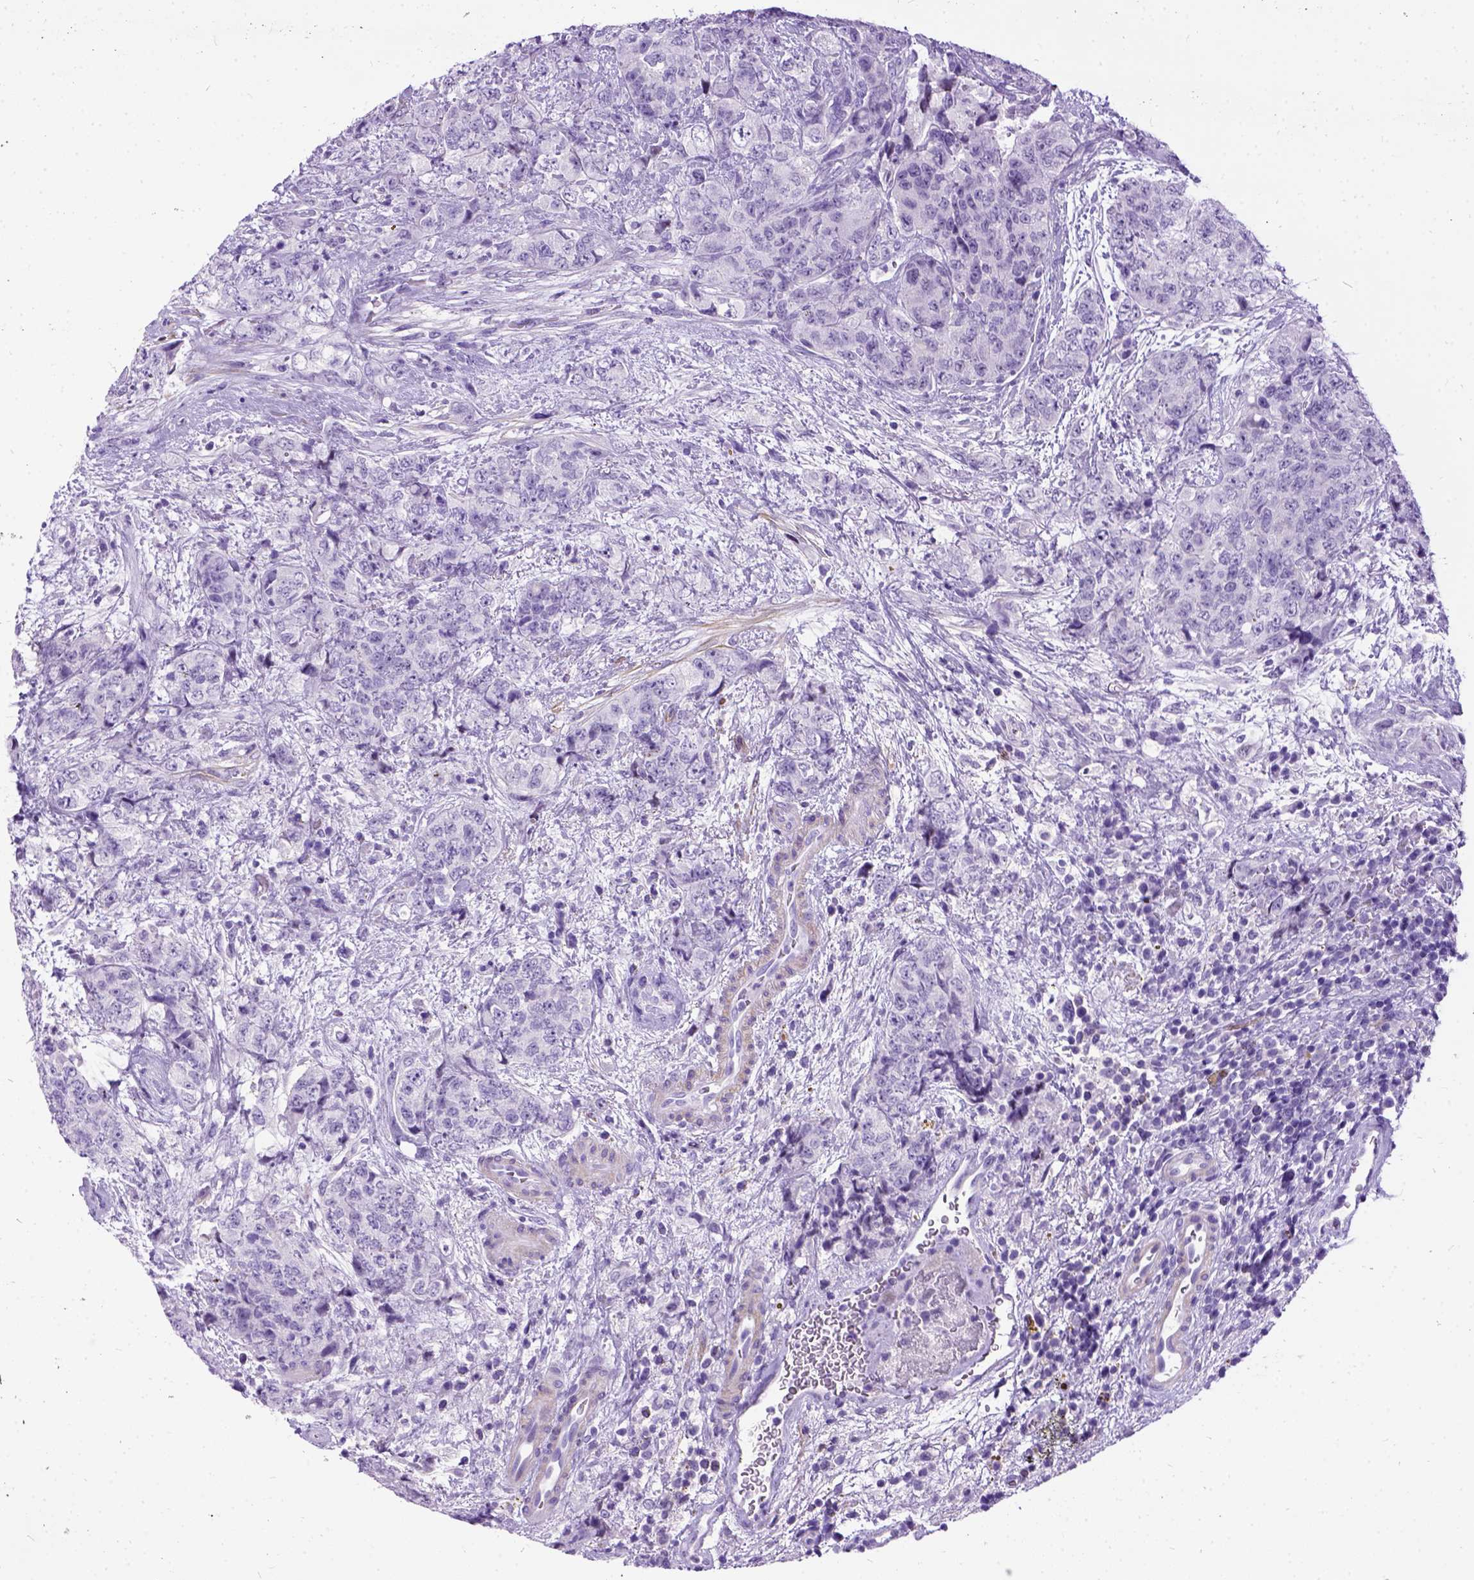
{"staining": {"intensity": "negative", "quantity": "none", "location": "none"}, "tissue": "urothelial cancer", "cell_type": "Tumor cells", "image_type": "cancer", "snomed": [{"axis": "morphology", "description": "Urothelial carcinoma, High grade"}, {"axis": "topography", "description": "Urinary bladder"}], "caption": "A photomicrograph of urothelial cancer stained for a protein displays no brown staining in tumor cells.", "gene": "PRG2", "patient": {"sex": "female", "age": 78}}